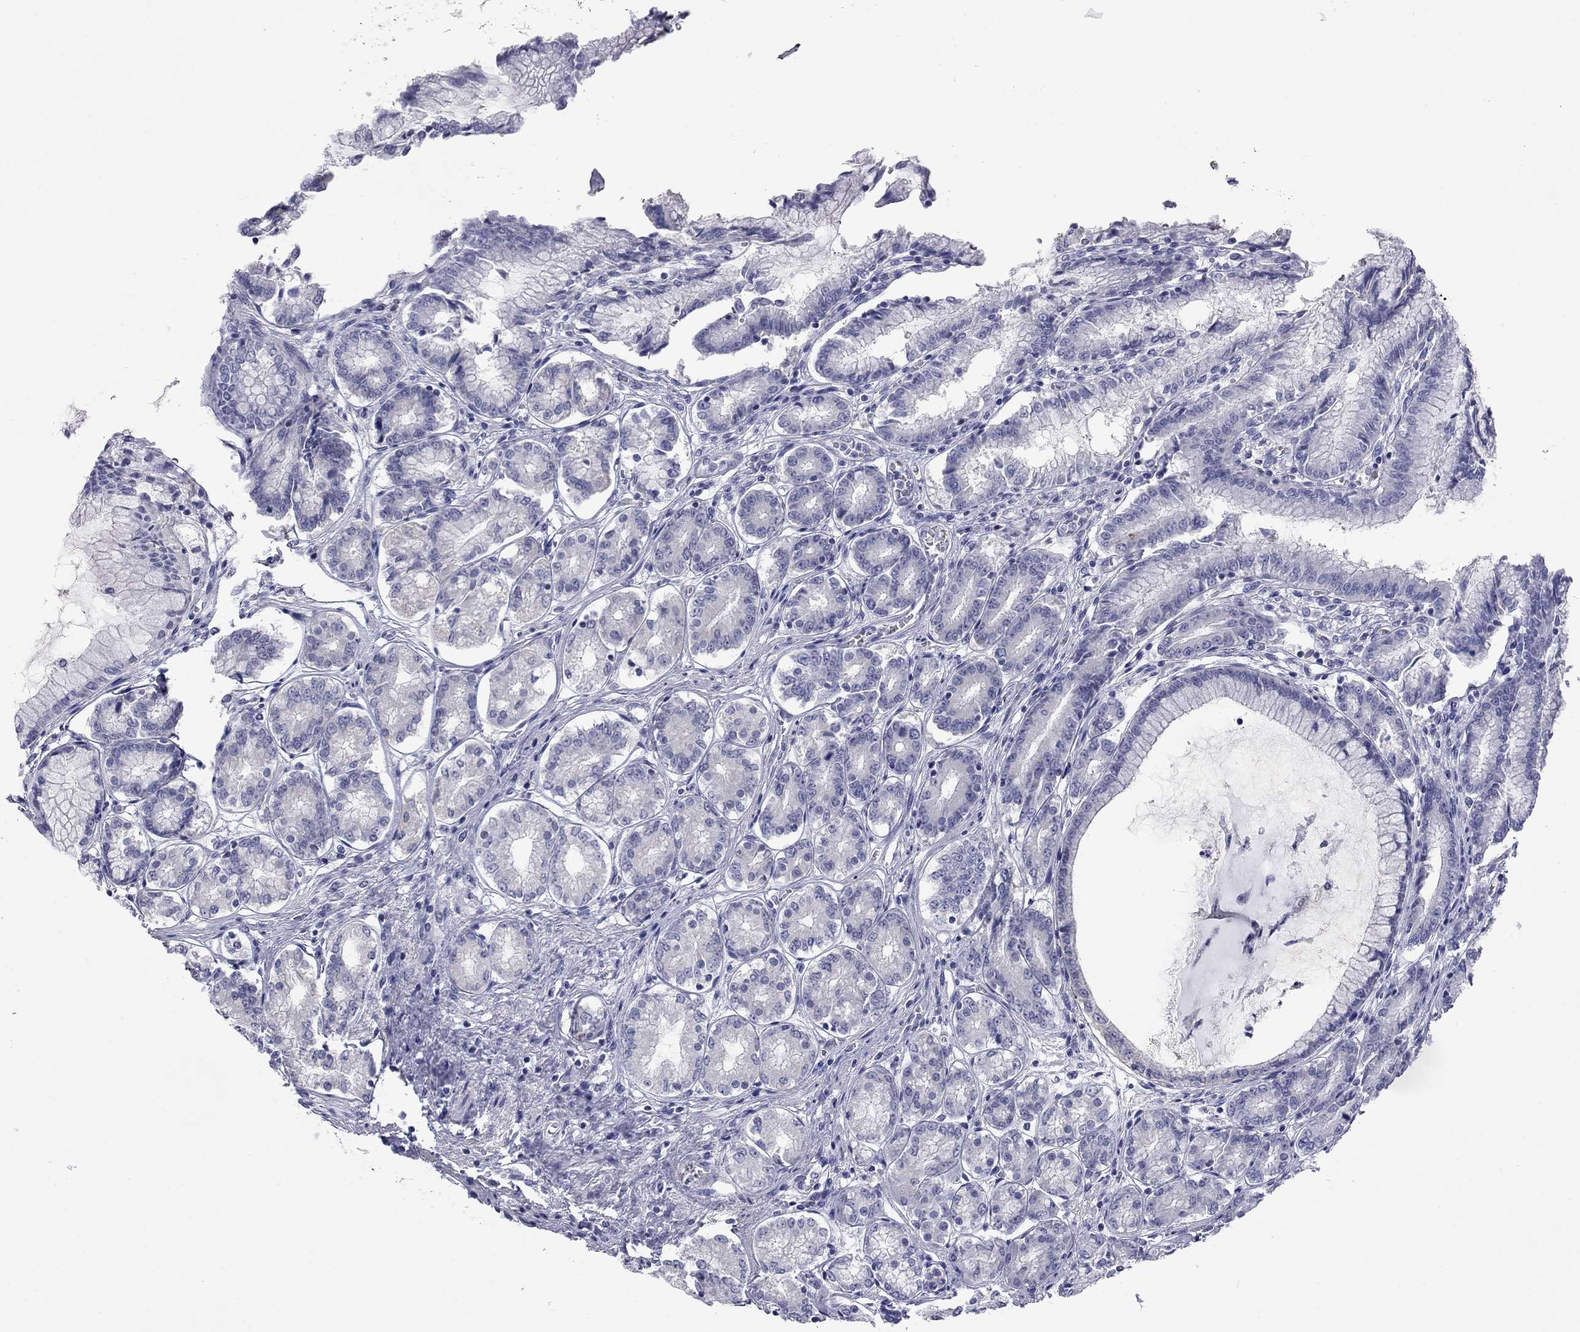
{"staining": {"intensity": "negative", "quantity": "none", "location": "none"}, "tissue": "stomach", "cell_type": "Glandular cells", "image_type": "normal", "snomed": [{"axis": "morphology", "description": "Normal tissue, NOS"}, {"axis": "topography", "description": "Stomach"}], "caption": "Human stomach stained for a protein using immunohistochemistry demonstrates no staining in glandular cells.", "gene": "ABCB4", "patient": {"sex": "female", "age": 65}}